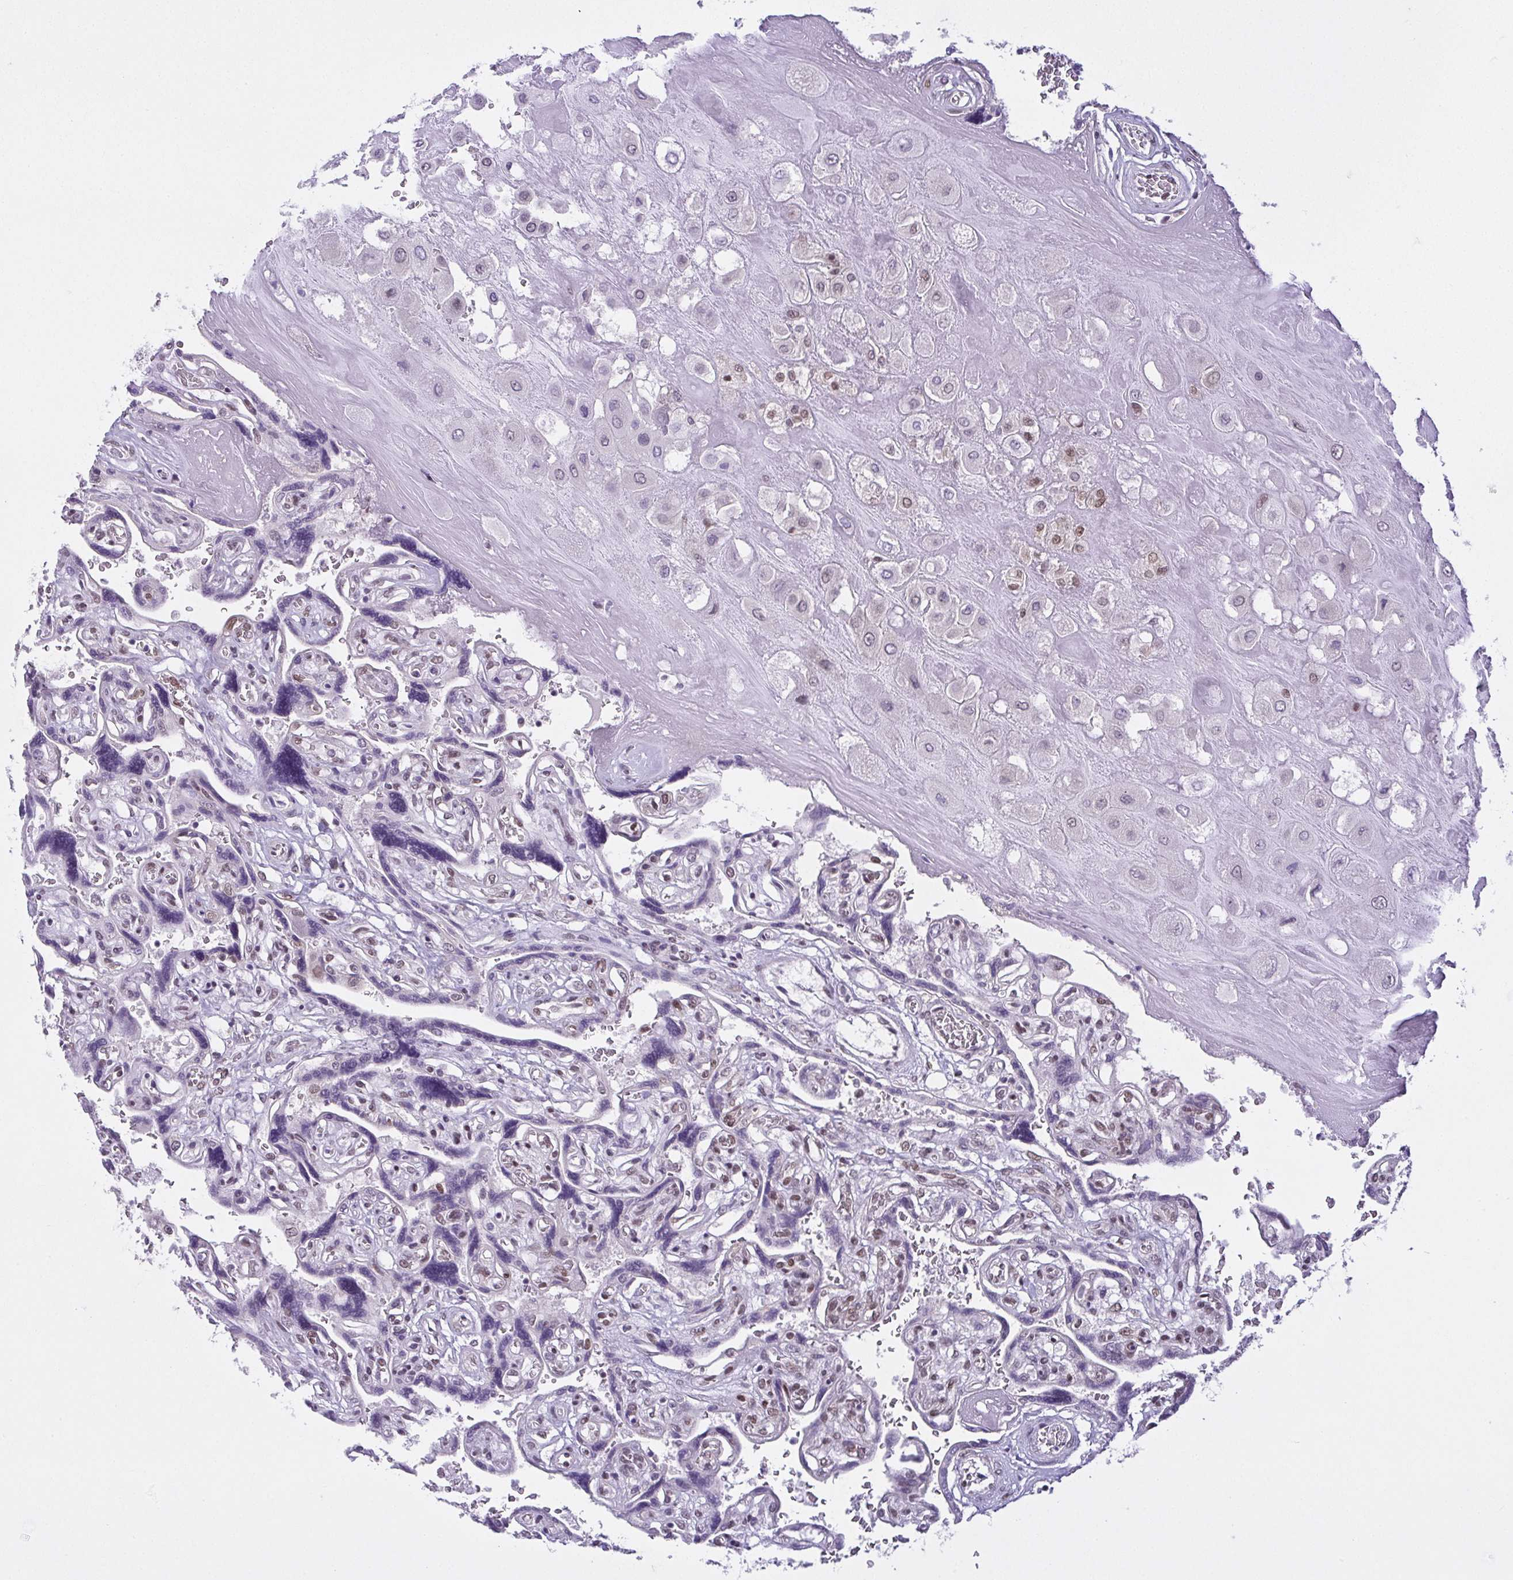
{"staining": {"intensity": "weak", "quantity": "<25%", "location": "nuclear"}, "tissue": "placenta", "cell_type": "Decidual cells", "image_type": "normal", "snomed": [{"axis": "morphology", "description": "Normal tissue, NOS"}, {"axis": "topography", "description": "Placenta"}], "caption": "The micrograph reveals no staining of decidual cells in unremarkable placenta. Brightfield microscopy of IHC stained with DAB (3,3'-diaminobenzidine) (brown) and hematoxylin (blue), captured at high magnification.", "gene": "RBM3", "patient": {"sex": "female", "age": 32}}